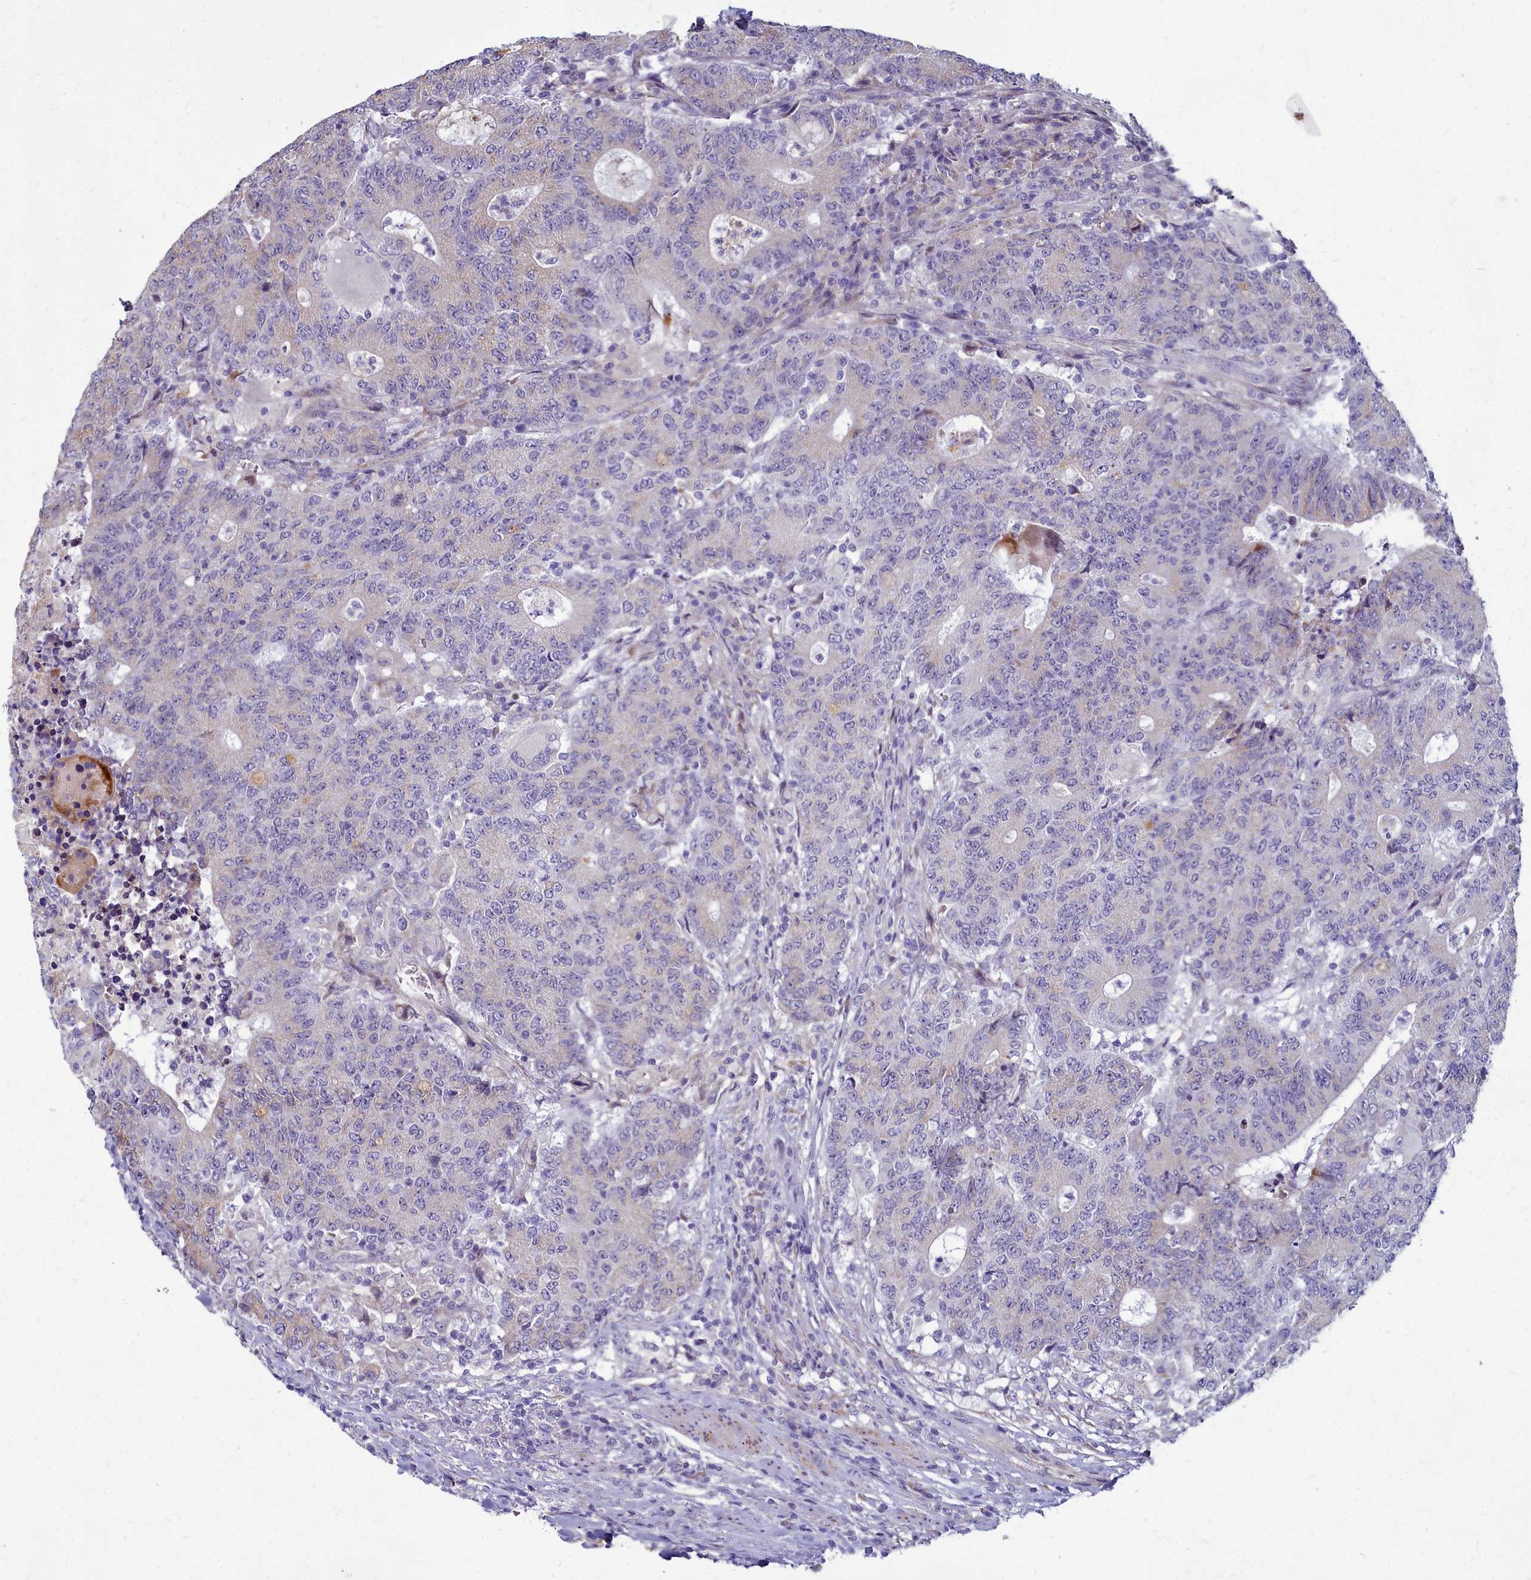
{"staining": {"intensity": "weak", "quantity": "<25%", "location": "cytoplasmic/membranous"}, "tissue": "colorectal cancer", "cell_type": "Tumor cells", "image_type": "cancer", "snomed": [{"axis": "morphology", "description": "Adenocarcinoma, NOS"}, {"axis": "topography", "description": "Colon"}], "caption": "This image is of colorectal adenocarcinoma stained with immunohistochemistry to label a protein in brown with the nuclei are counter-stained blue. There is no positivity in tumor cells.", "gene": "SMPD4", "patient": {"sex": "female", "age": 75}}